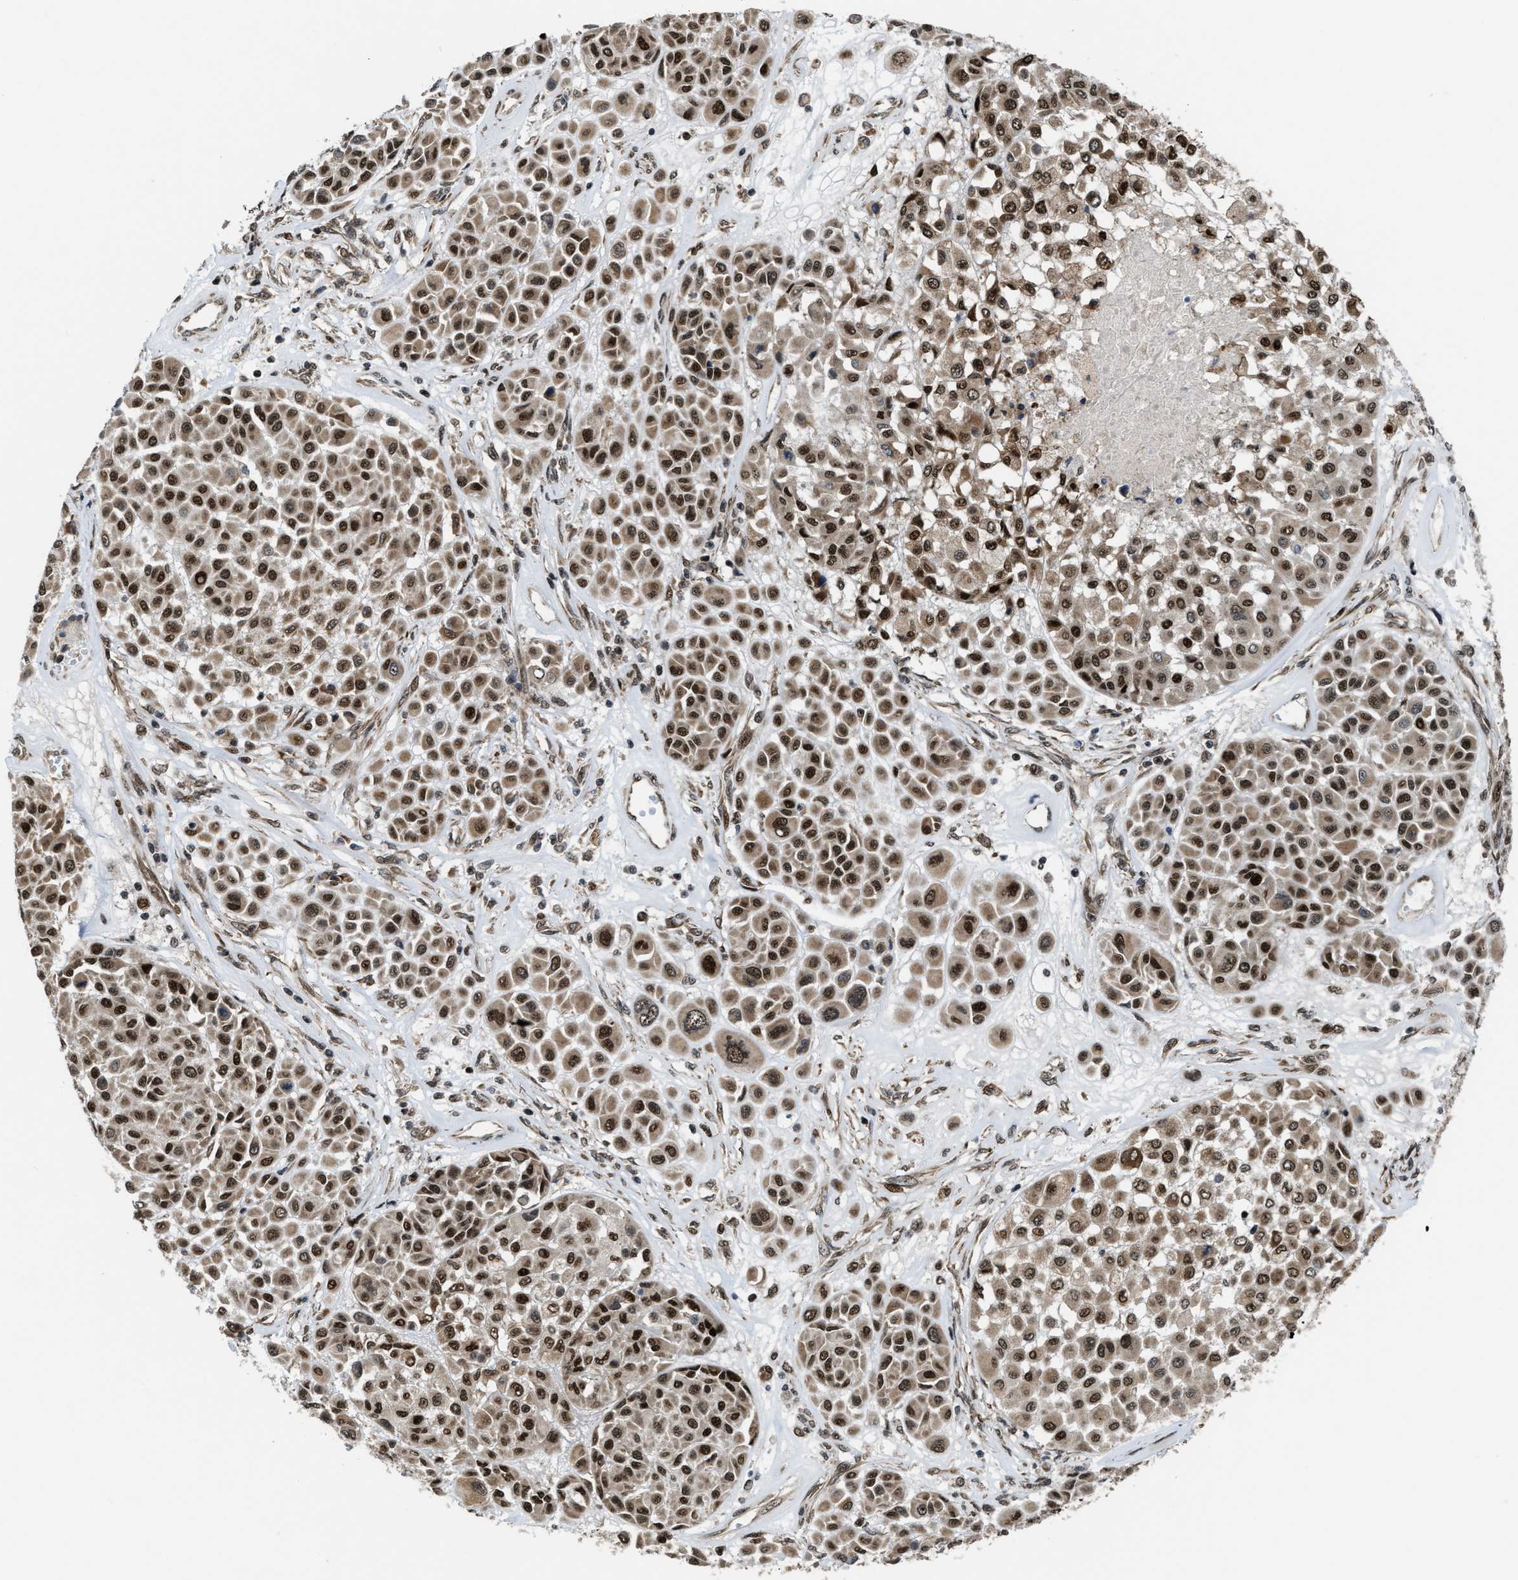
{"staining": {"intensity": "strong", "quantity": ">75%", "location": "cytoplasmic/membranous,nuclear"}, "tissue": "melanoma", "cell_type": "Tumor cells", "image_type": "cancer", "snomed": [{"axis": "morphology", "description": "Malignant melanoma, Metastatic site"}, {"axis": "topography", "description": "Soft tissue"}], "caption": "Malignant melanoma (metastatic site) was stained to show a protein in brown. There is high levels of strong cytoplasmic/membranous and nuclear staining in about >75% of tumor cells.", "gene": "ZNF250", "patient": {"sex": "male", "age": 41}}